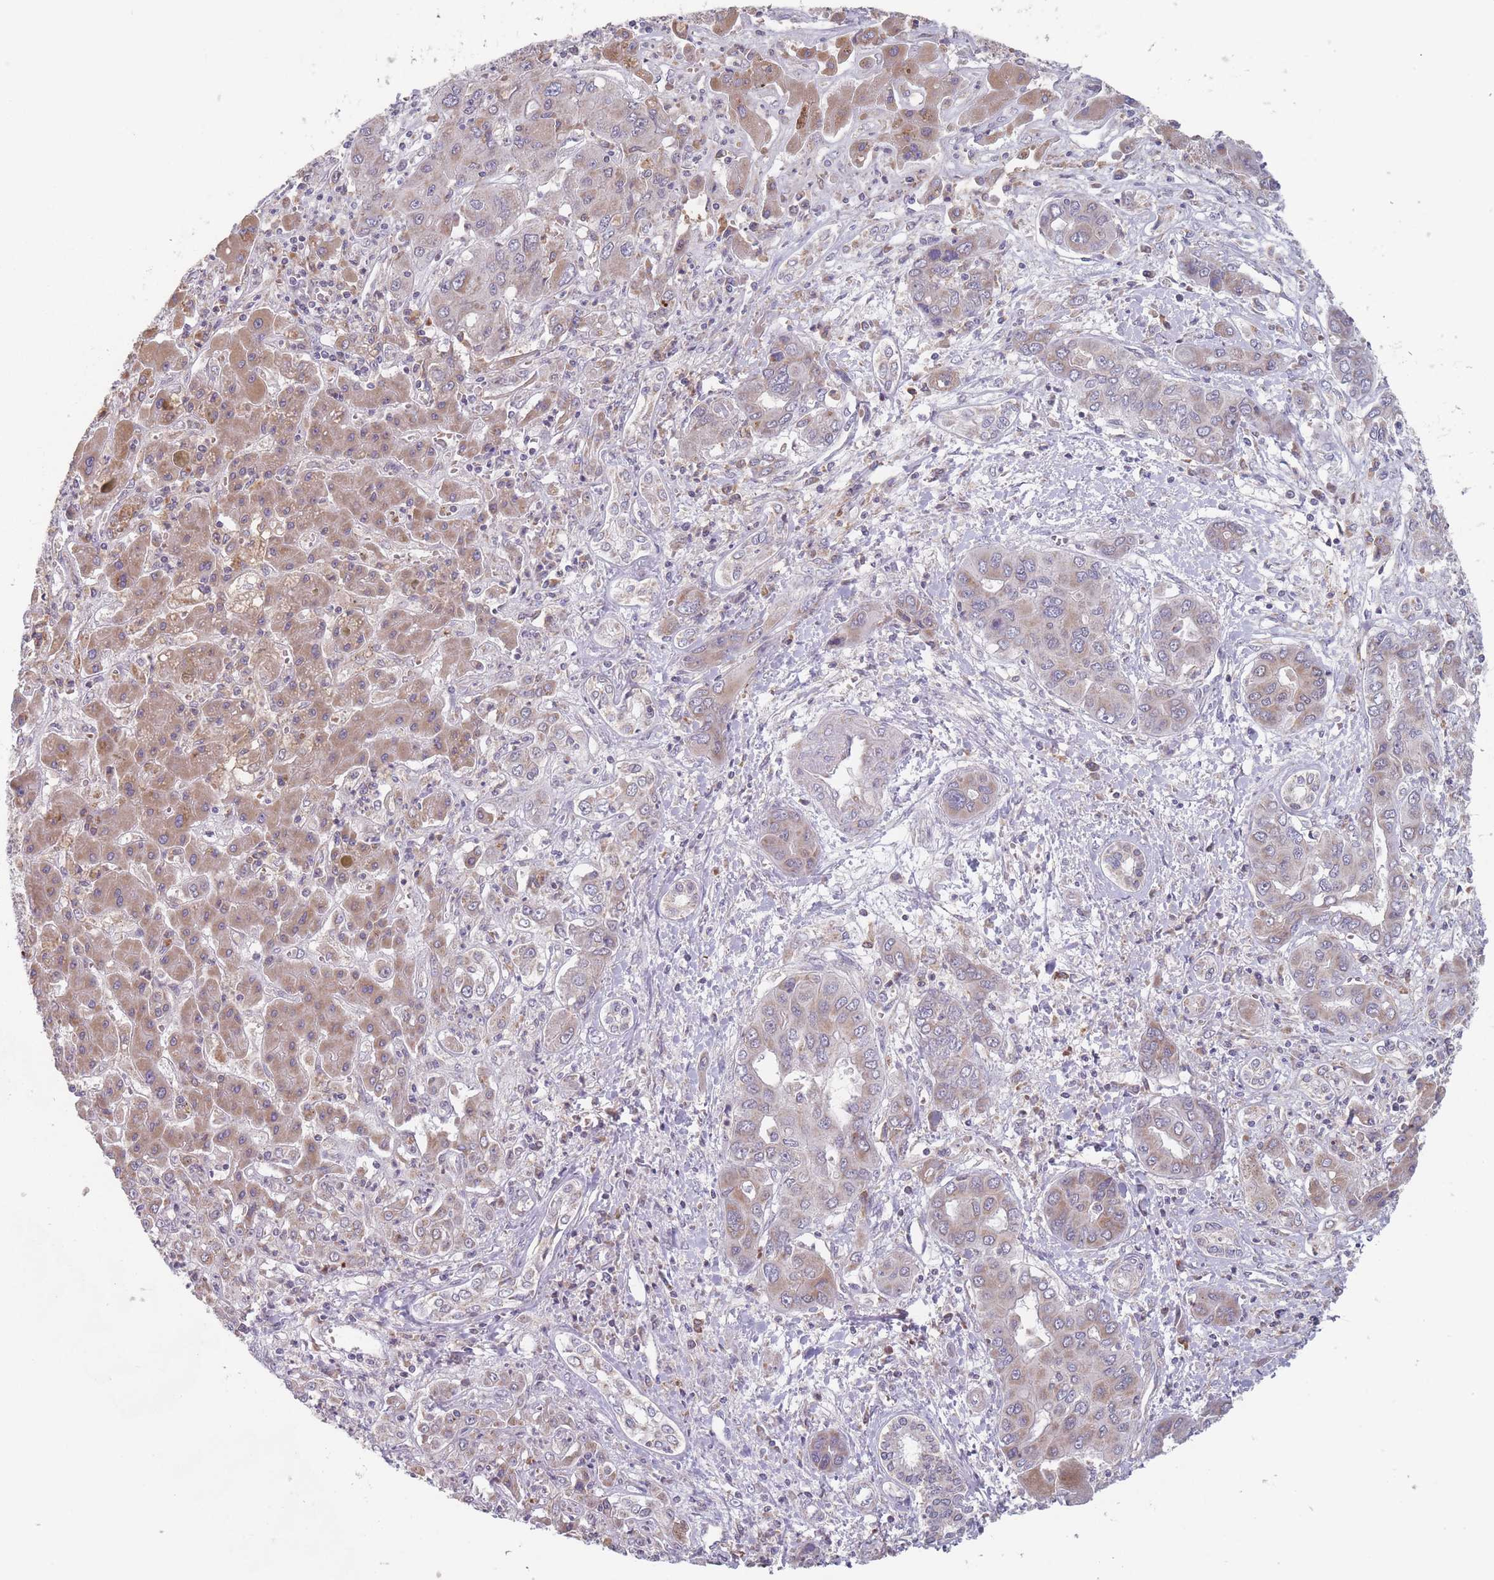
{"staining": {"intensity": "weak", "quantity": "25%-75%", "location": "cytoplasmic/membranous"}, "tissue": "liver cancer", "cell_type": "Tumor cells", "image_type": "cancer", "snomed": [{"axis": "morphology", "description": "Cholangiocarcinoma"}, {"axis": "topography", "description": "Liver"}], "caption": "Protein staining exhibits weak cytoplasmic/membranous positivity in approximately 25%-75% of tumor cells in liver cancer (cholangiocarcinoma).", "gene": "PEX7", "patient": {"sex": "male", "age": 67}}